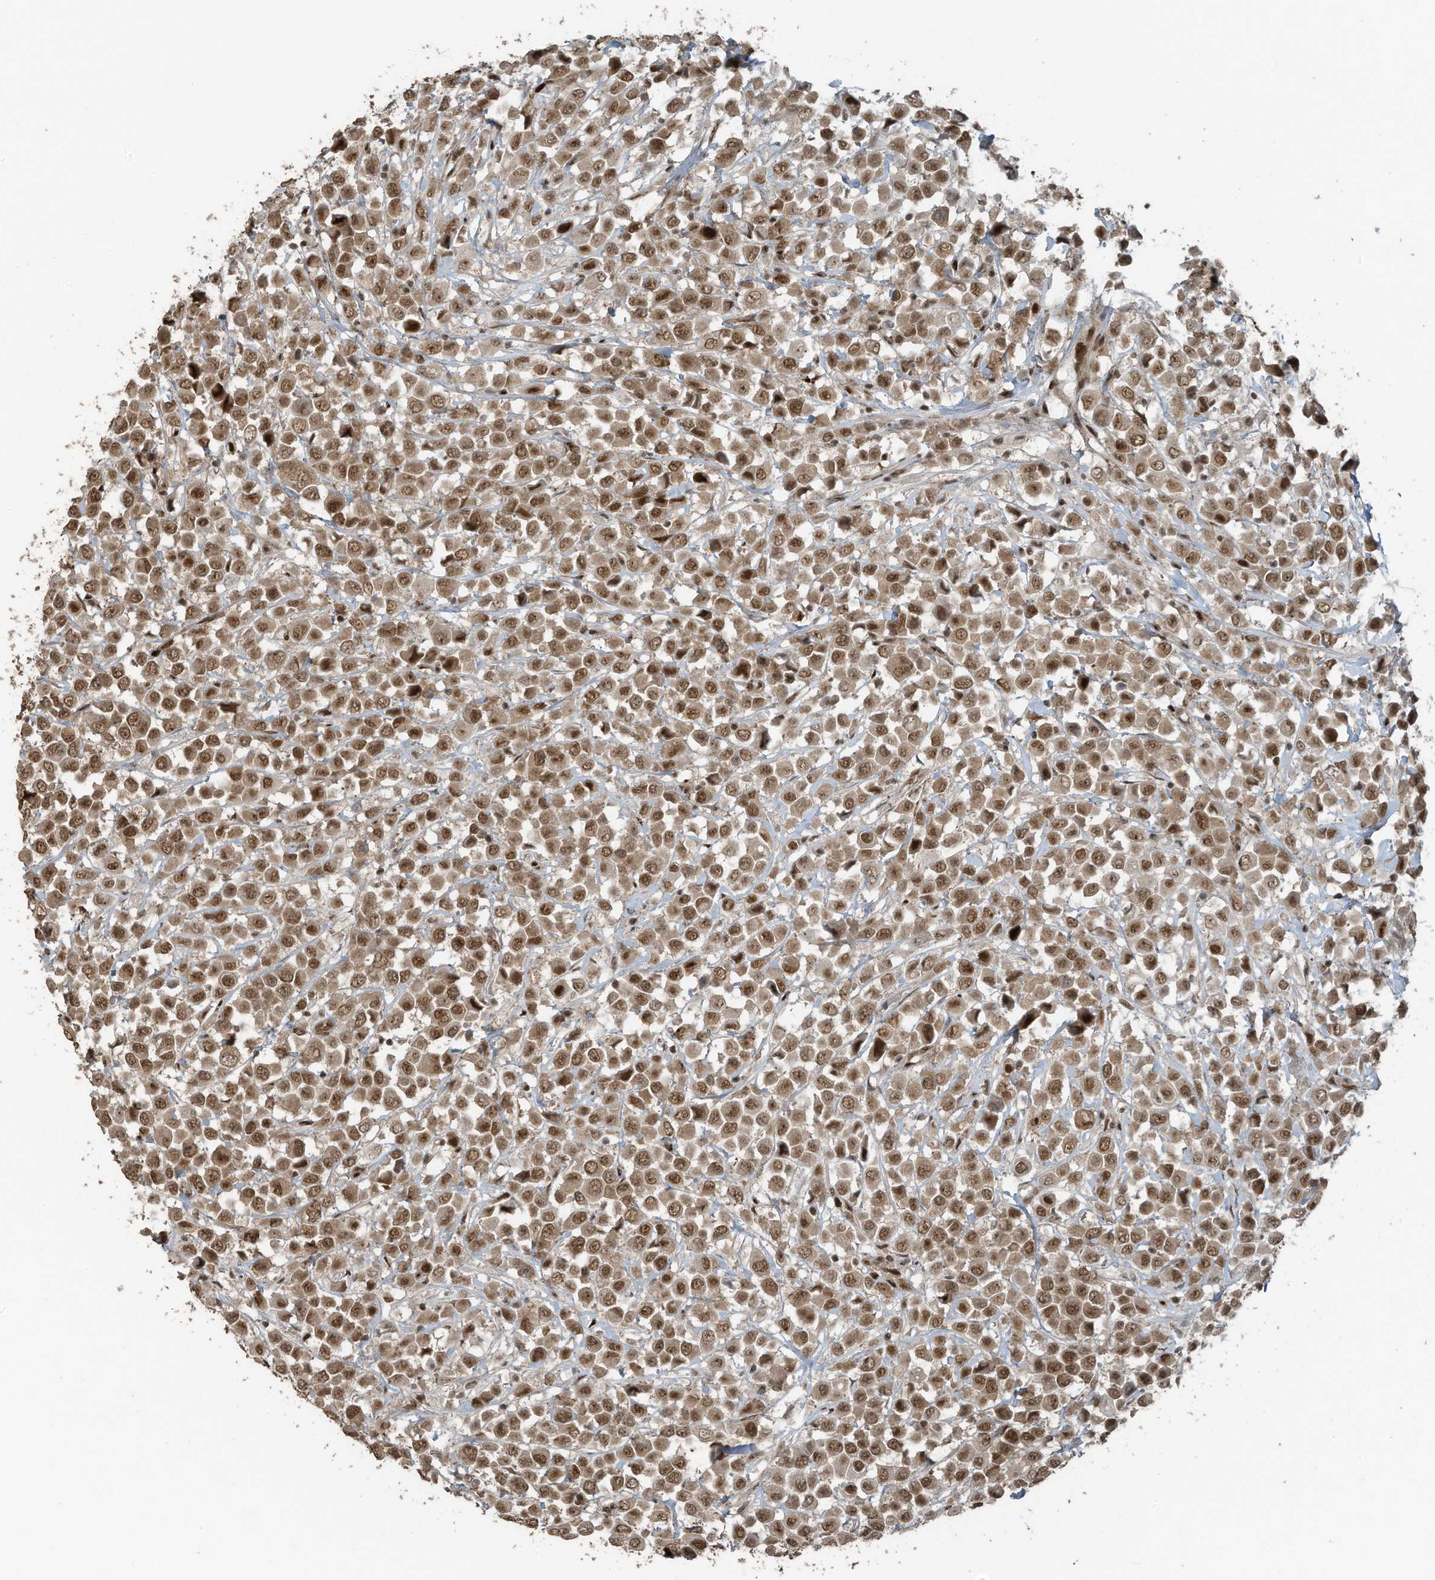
{"staining": {"intensity": "moderate", "quantity": ">75%", "location": "nuclear"}, "tissue": "breast cancer", "cell_type": "Tumor cells", "image_type": "cancer", "snomed": [{"axis": "morphology", "description": "Duct carcinoma"}, {"axis": "topography", "description": "Breast"}], "caption": "Immunohistochemical staining of human breast intraductal carcinoma demonstrates moderate nuclear protein expression in about >75% of tumor cells.", "gene": "PCNP", "patient": {"sex": "female", "age": 61}}